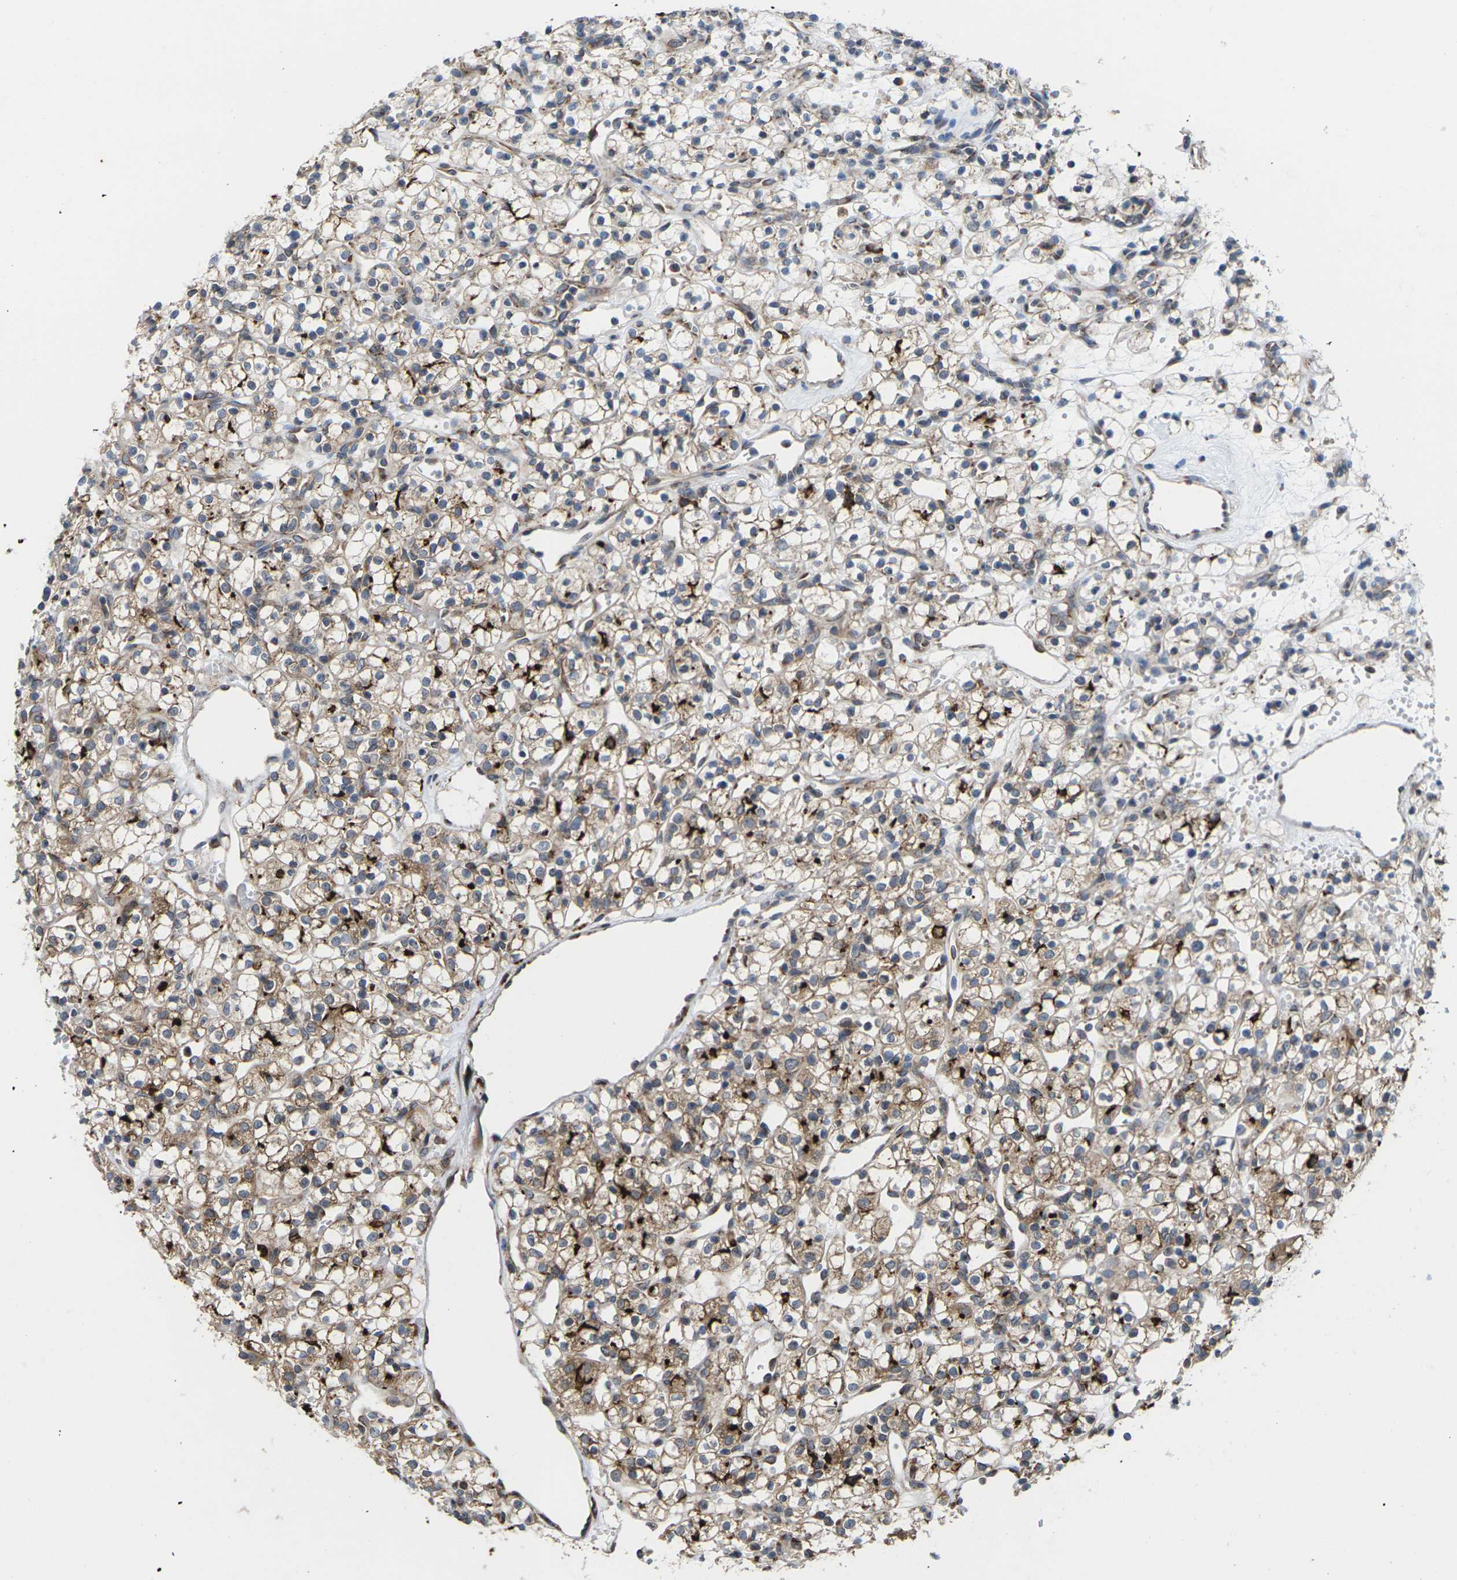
{"staining": {"intensity": "weak", "quantity": ">75%", "location": "cytoplasmic/membranous"}, "tissue": "renal cancer", "cell_type": "Tumor cells", "image_type": "cancer", "snomed": [{"axis": "morphology", "description": "Adenocarcinoma, NOS"}, {"axis": "topography", "description": "Kidney"}], "caption": "Protein analysis of renal cancer tissue demonstrates weak cytoplasmic/membranous staining in about >75% of tumor cells.", "gene": "PDZK1IP1", "patient": {"sex": "female", "age": 60}}